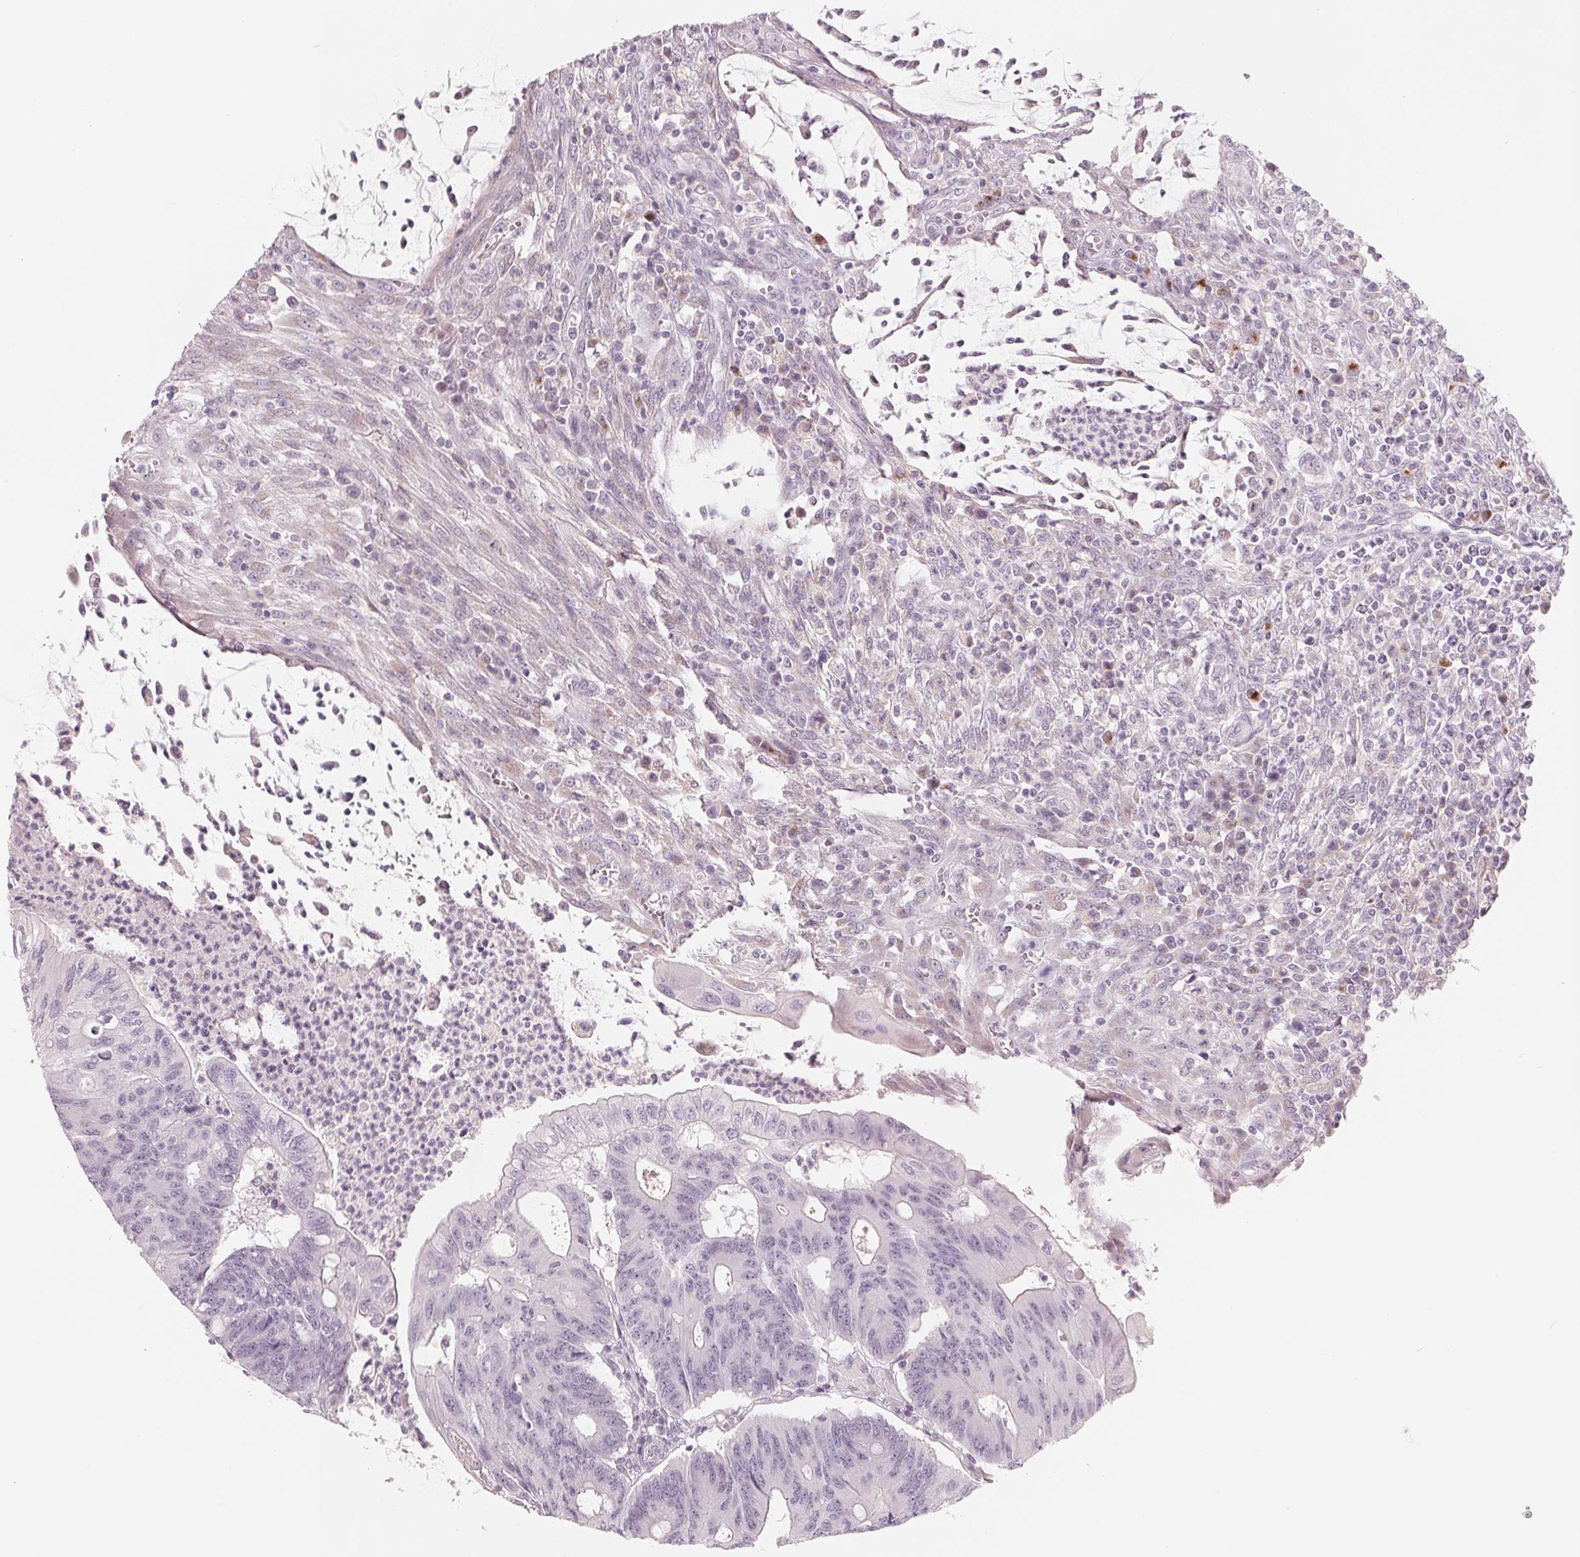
{"staining": {"intensity": "negative", "quantity": "none", "location": "none"}, "tissue": "colorectal cancer", "cell_type": "Tumor cells", "image_type": "cancer", "snomed": [{"axis": "morphology", "description": "Adenocarcinoma, NOS"}, {"axis": "topography", "description": "Colon"}], "caption": "The histopathology image reveals no significant expression in tumor cells of colorectal cancer (adenocarcinoma).", "gene": "IL9R", "patient": {"sex": "male", "age": 65}}